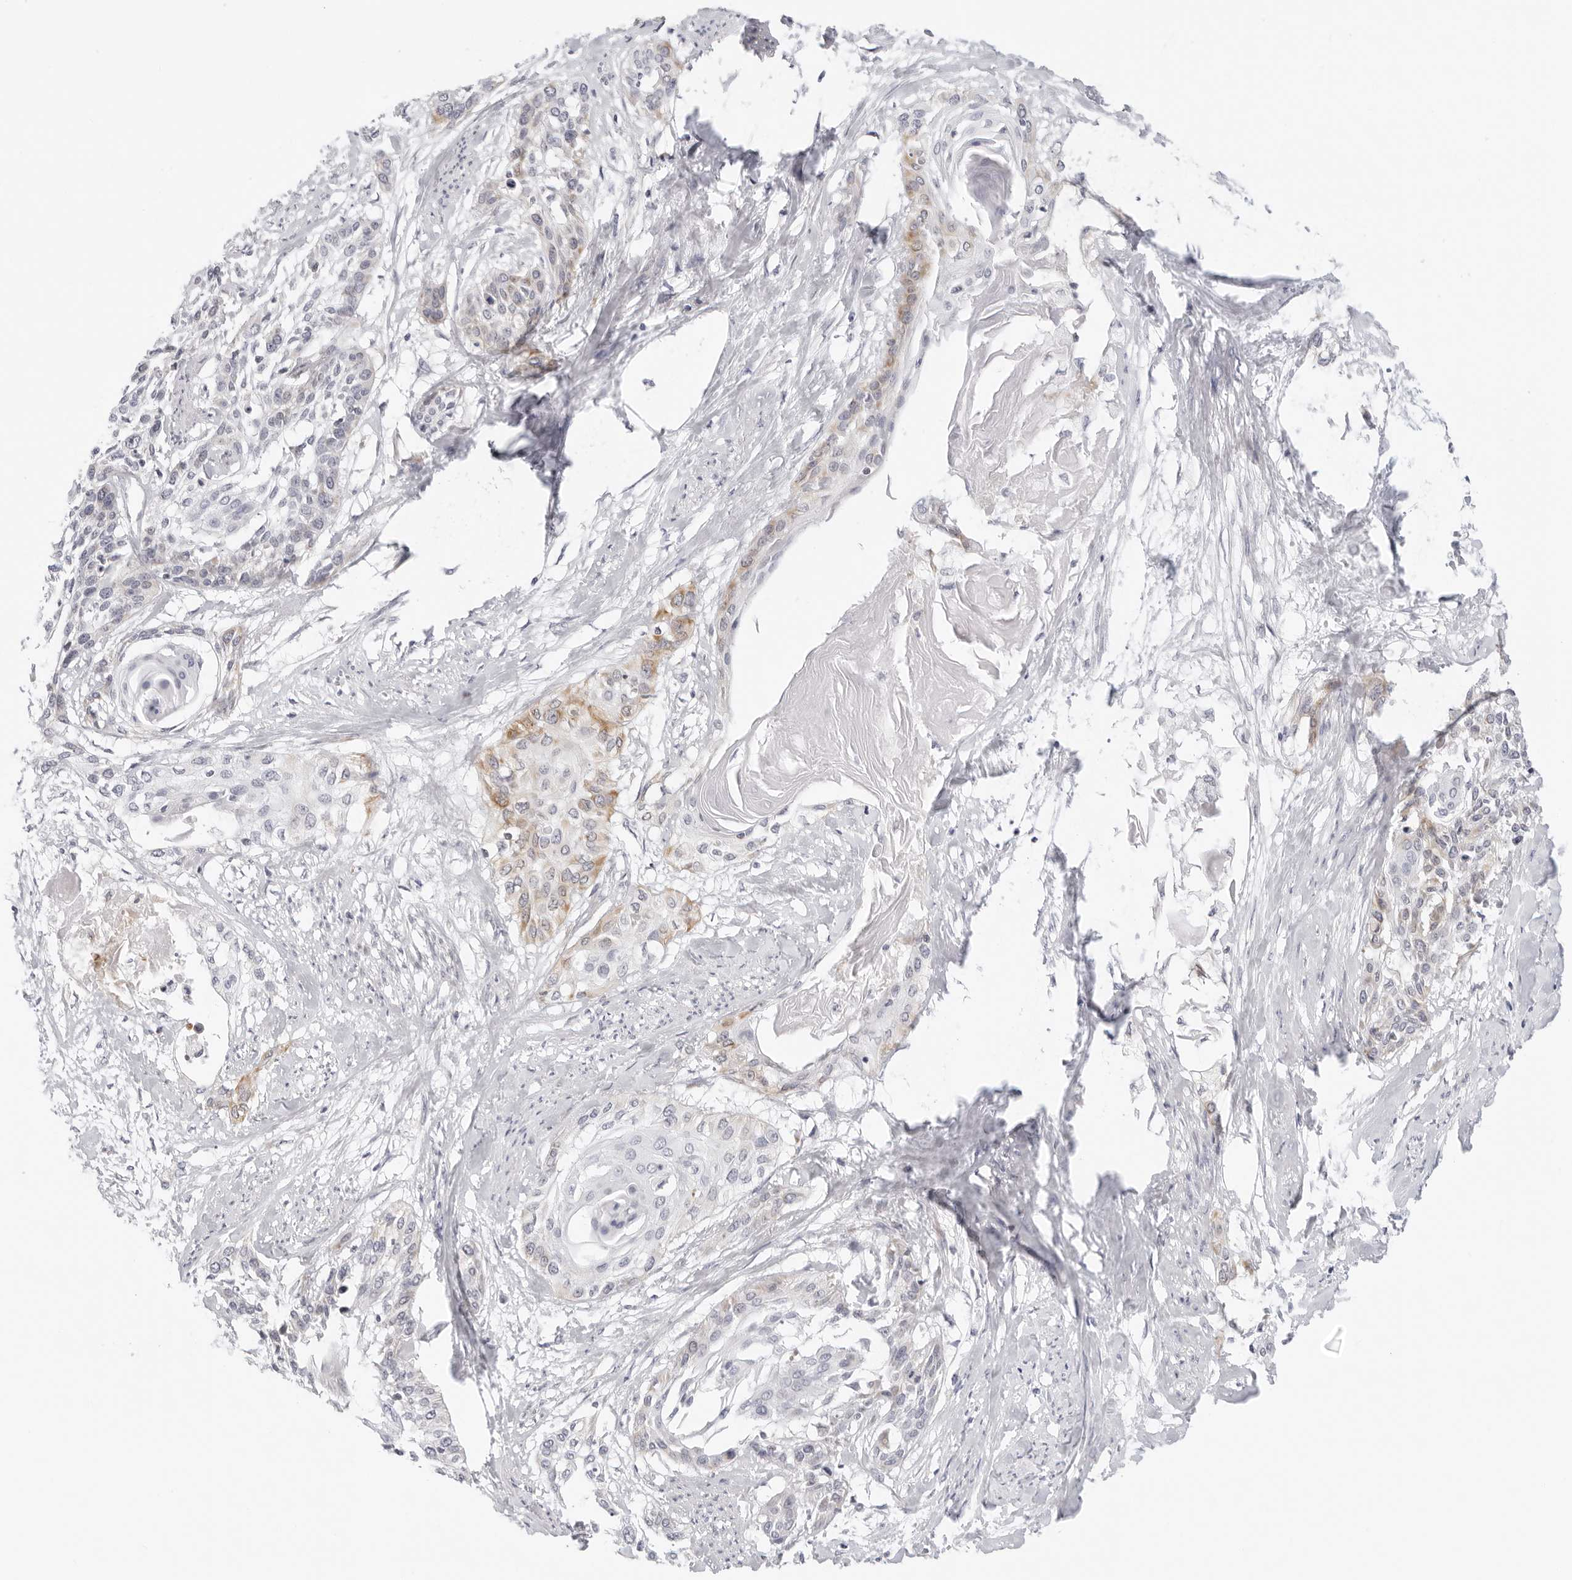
{"staining": {"intensity": "moderate", "quantity": "<25%", "location": "cytoplasmic/membranous"}, "tissue": "cervical cancer", "cell_type": "Tumor cells", "image_type": "cancer", "snomed": [{"axis": "morphology", "description": "Squamous cell carcinoma, NOS"}, {"axis": "topography", "description": "Cervix"}], "caption": "Immunohistochemical staining of human cervical squamous cell carcinoma shows low levels of moderate cytoplasmic/membranous protein expression in about <25% of tumor cells. Nuclei are stained in blue.", "gene": "CIART", "patient": {"sex": "female", "age": 57}}